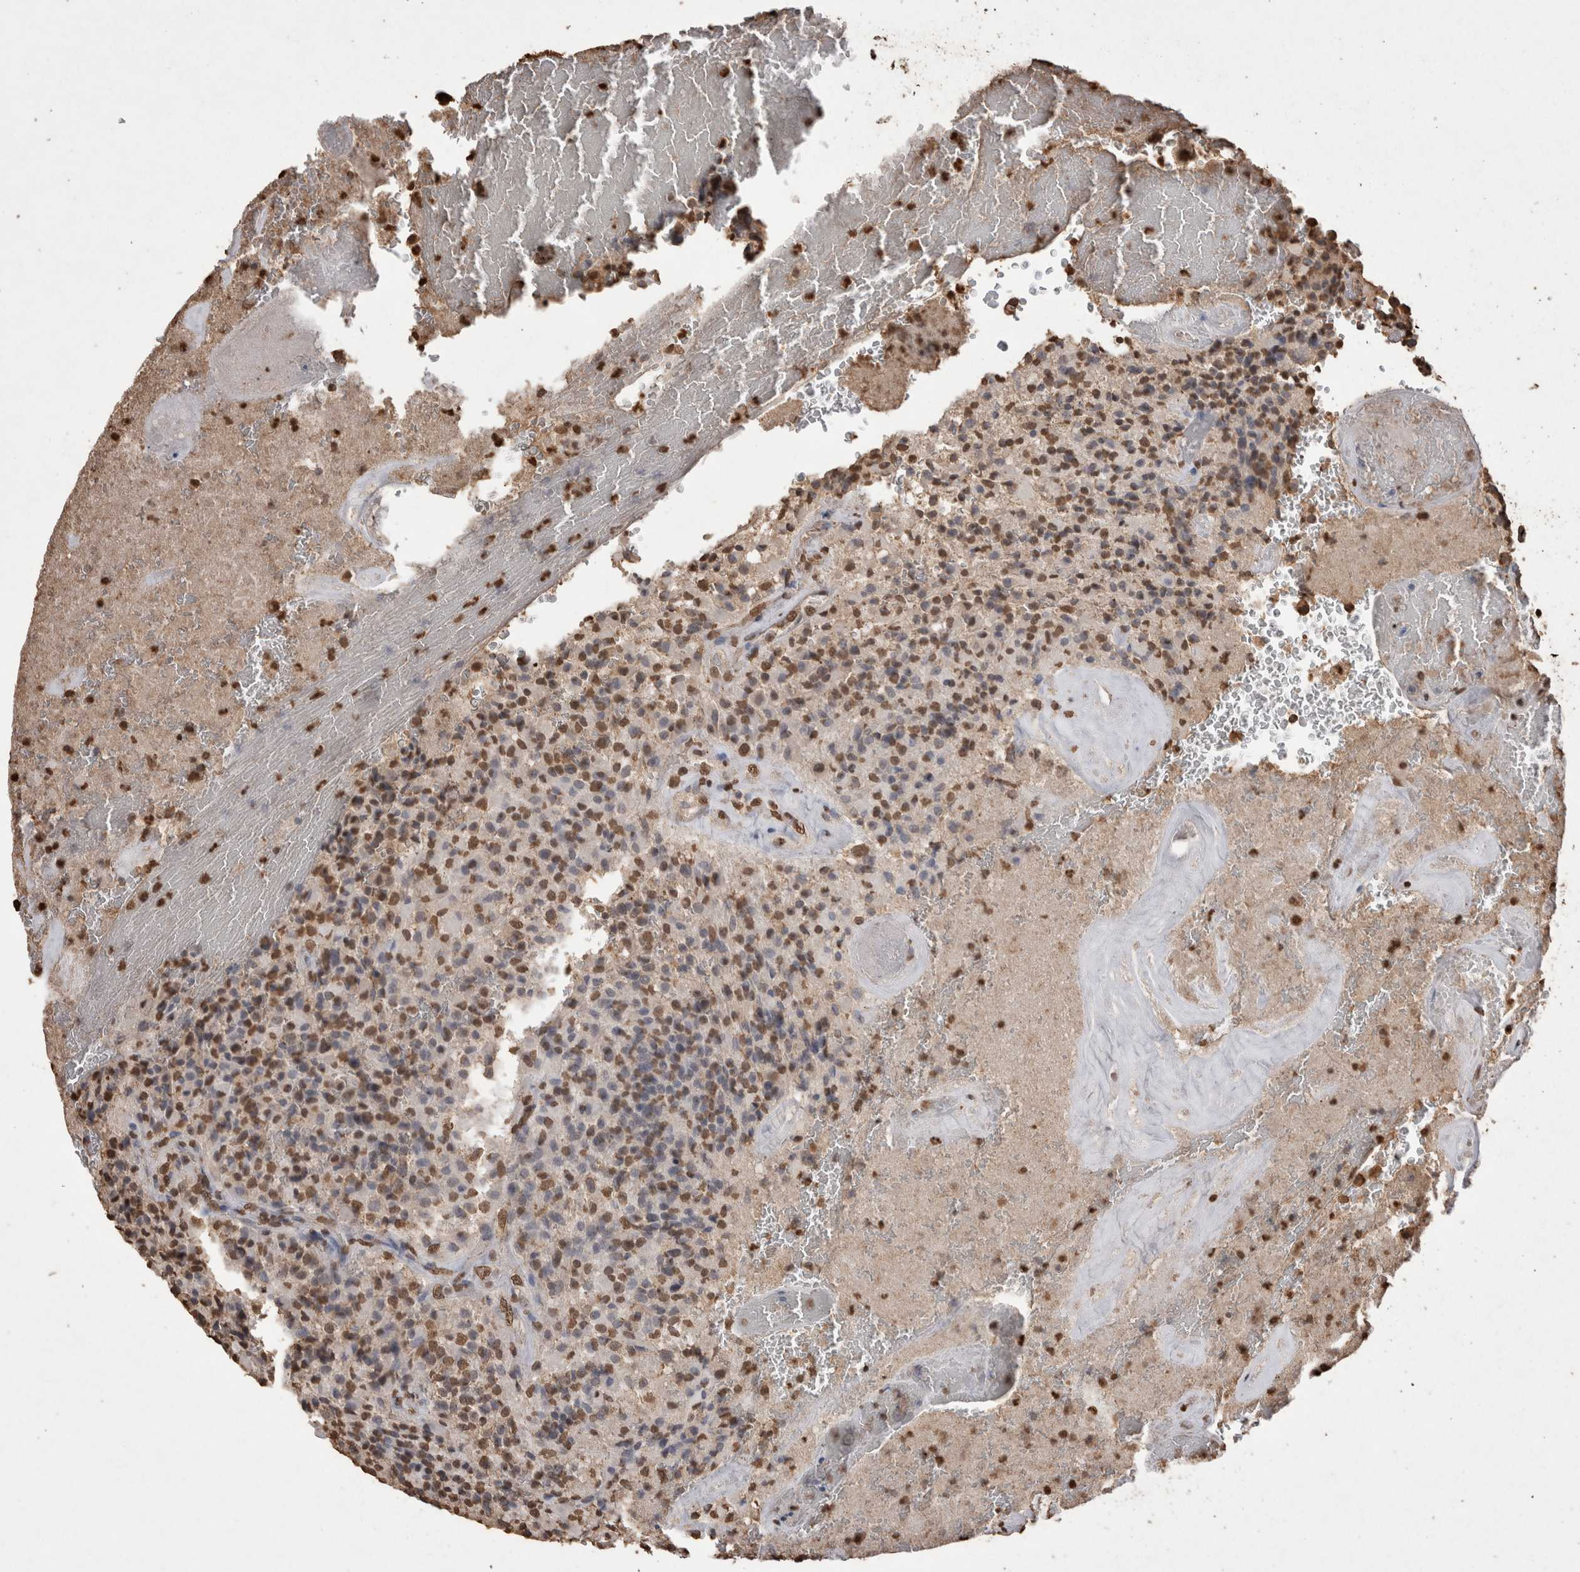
{"staining": {"intensity": "moderate", "quantity": ">75%", "location": "nuclear"}, "tissue": "glioma", "cell_type": "Tumor cells", "image_type": "cancer", "snomed": [{"axis": "morphology", "description": "Glioma, malignant, High grade"}, {"axis": "topography", "description": "Brain"}], "caption": "Malignant high-grade glioma stained for a protein (brown) shows moderate nuclear positive expression in about >75% of tumor cells.", "gene": "POU5F1", "patient": {"sex": "male", "age": 71}}